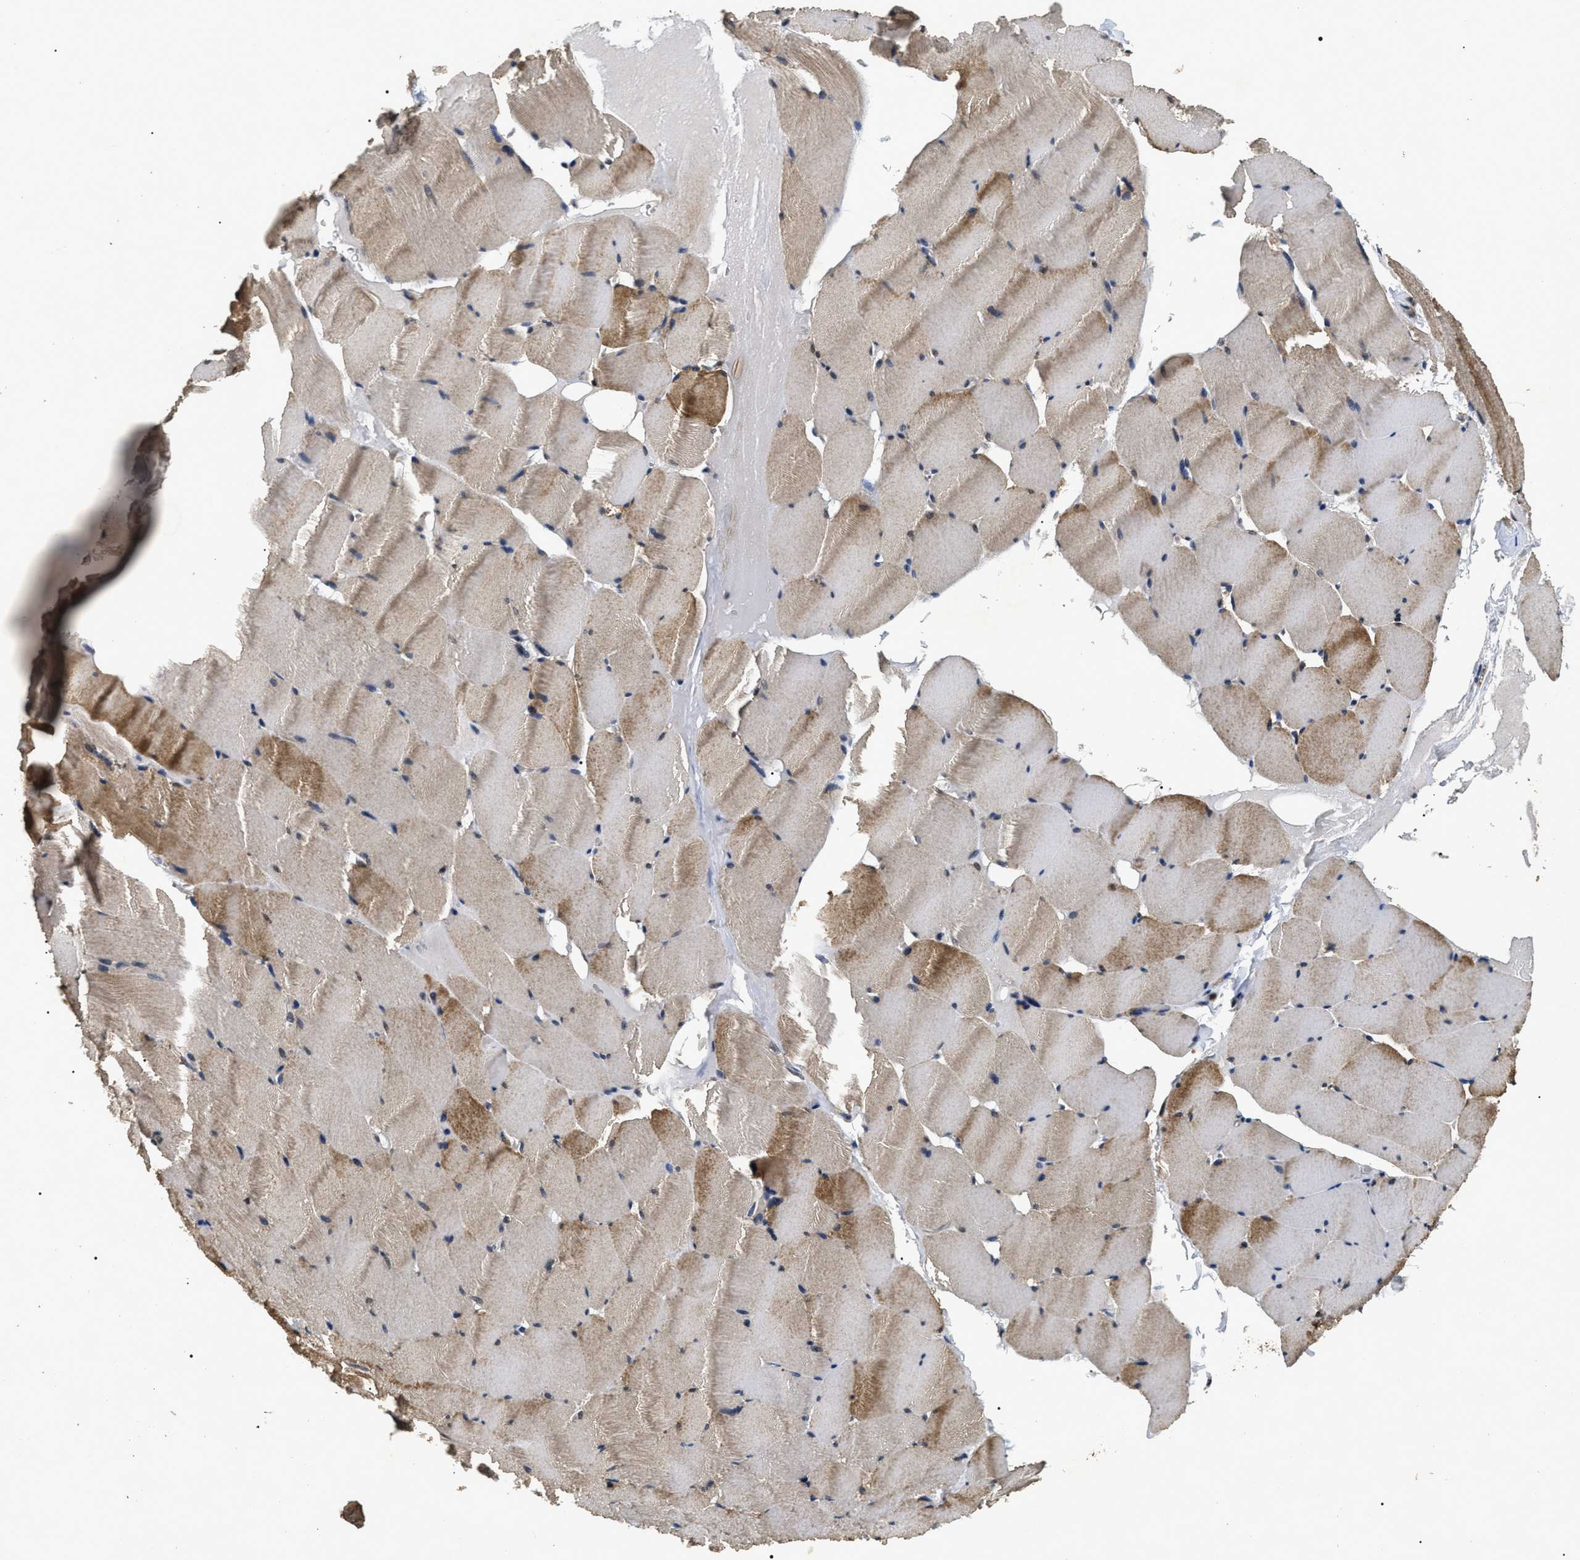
{"staining": {"intensity": "moderate", "quantity": "25%-75%", "location": "cytoplasmic/membranous"}, "tissue": "skeletal muscle", "cell_type": "Myocytes", "image_type": "normal", "snomed": [{"axis": "morphology", "description": "Normal tissue, NOS"}, {"axis": "topography", "description": "Skeletal muscle"}], "caption": "An immunohistochemistry (IHC) photomicrograph of unremarkable tissue is shown. Protein staining in brown shows moderate cytoplasmic/membranous positivity in skeletal muscle within myocytes.", "gene": "ANP32E", "patient": {"sex": "male", "age": 62}}